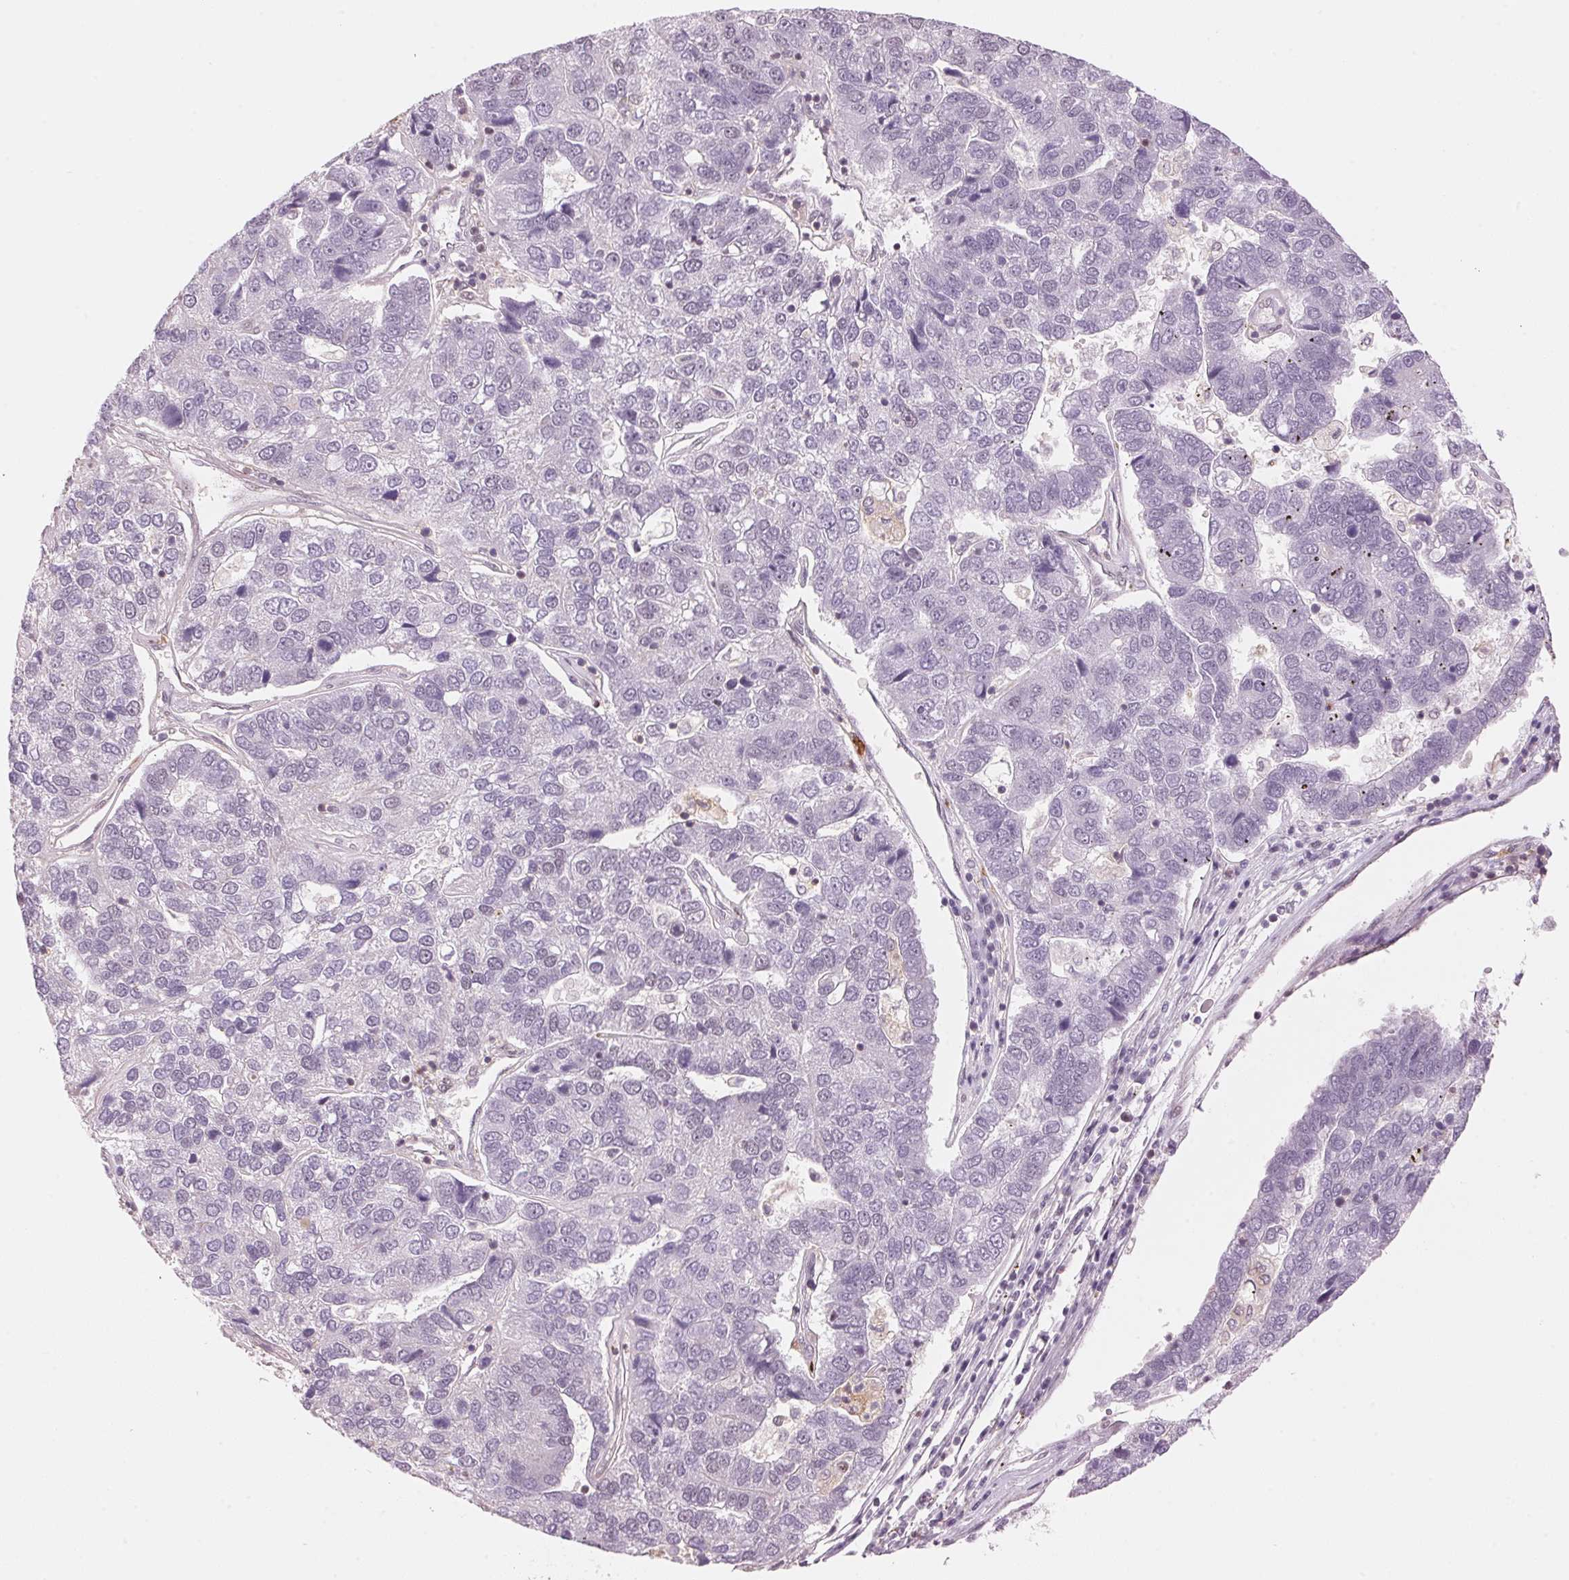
{"staining": {"intensity": "negative", "quantity": "none", "location": "none"}, "tissue": "pancreatic cancer", "cell_type": "Tumor cells", "image_type": "cancer", "snomed": [{"axis": "morphology", "description": "Adenocarcinoma, NOS"}, {"axis": "topography", "description": "Pancreas"}], "caption": "Tumor cells show no significant expression in pancreatic cancer.", "gene": "HNRNPDL", "patient": {"sex": "female", "age": 61}}